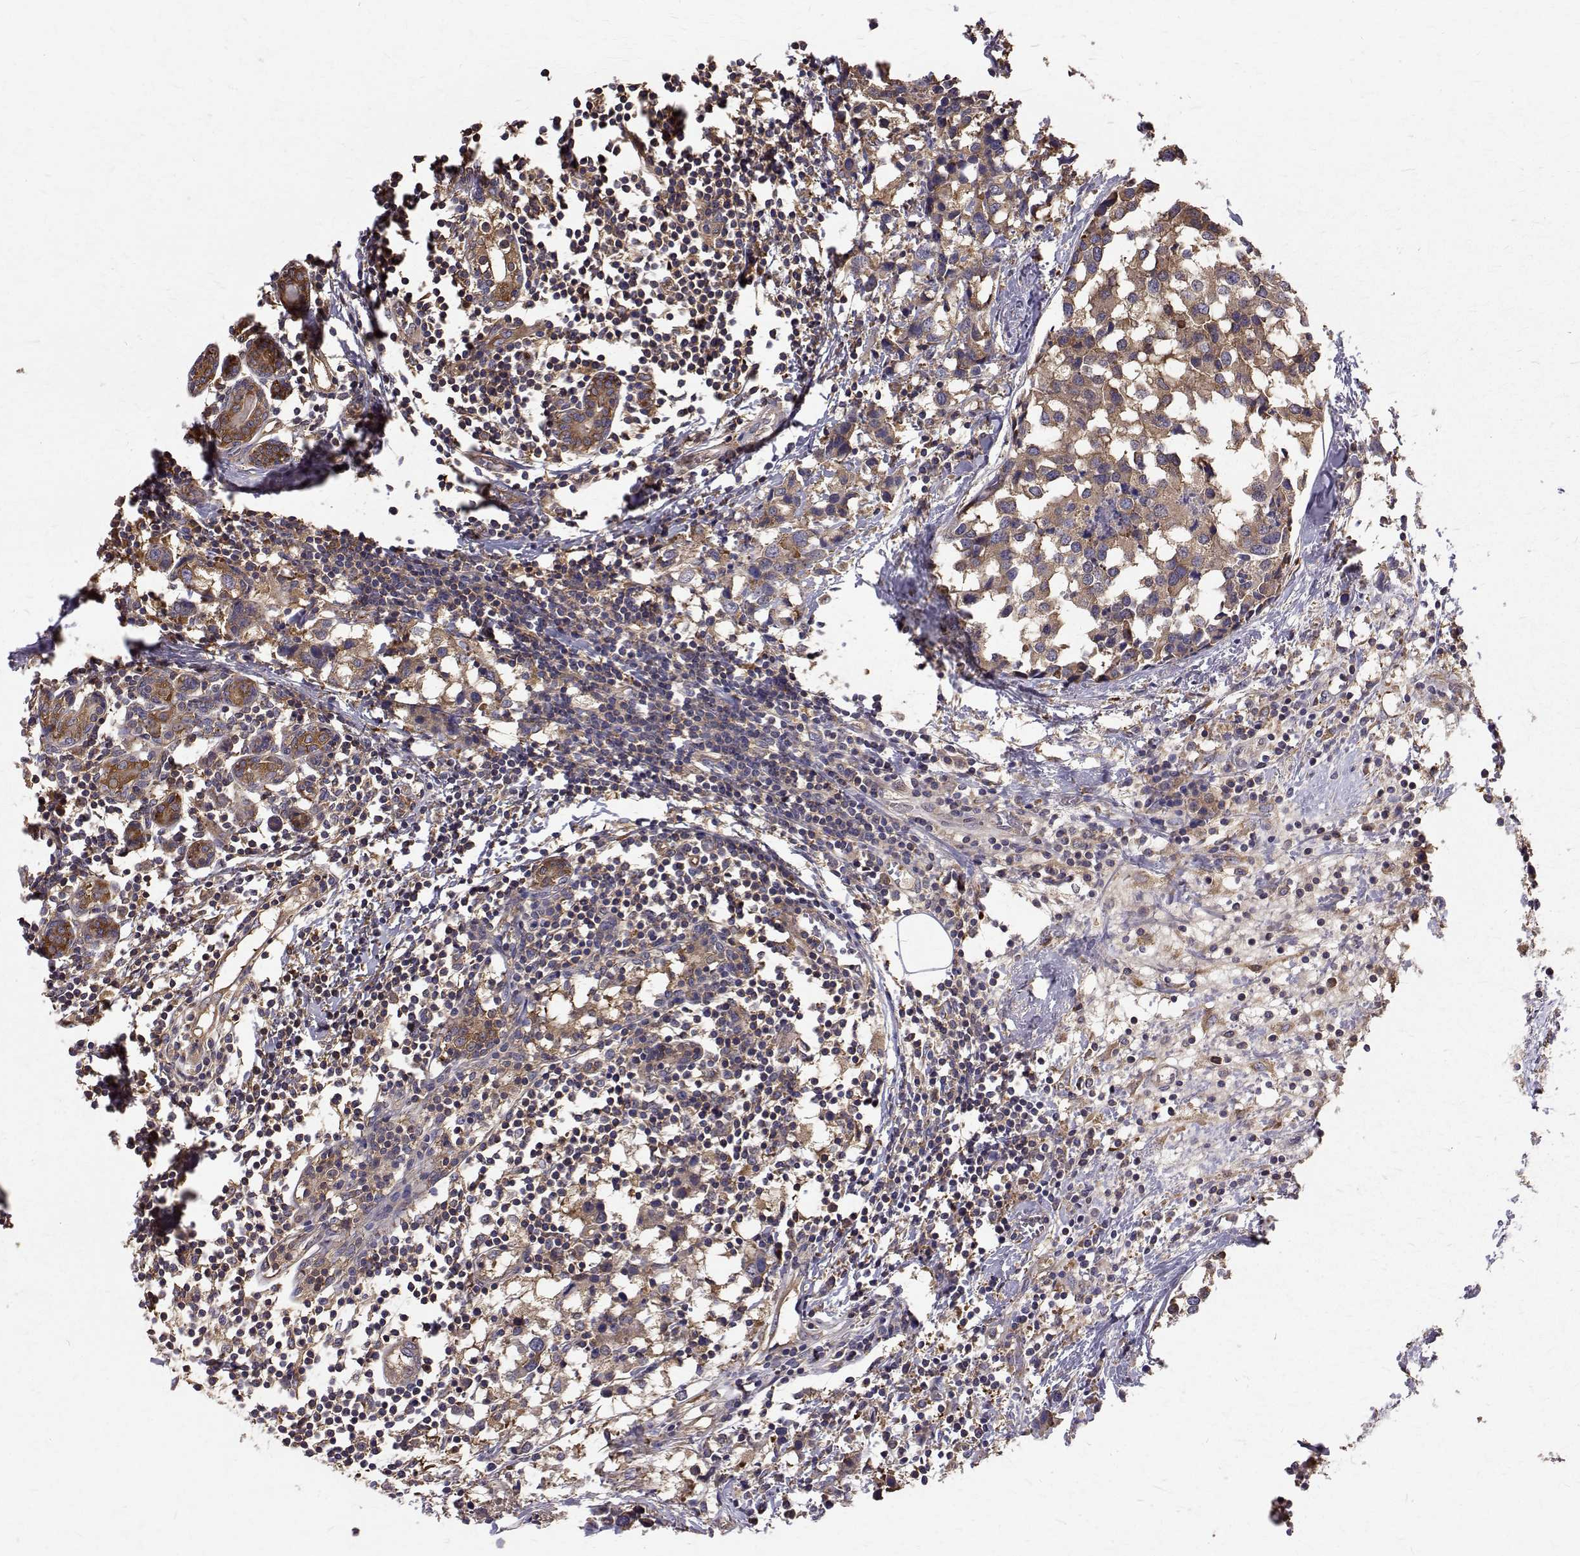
{"staining": {"intensity": "weak", "quantity": ">75%", "location": "cytoplasmic/membranous"}, "tissue": "breast cancer", "cell_type": "Tumor cells", "image_type": "cancer", "snomed": [{"axis": "morphology", "description": "Lobular carcinoma"}, {"axis": "topography", "description": "Breast"}], "caption": "This is an image of immunohistochemistry staining of breast cancer, which shows weak expression in the cytoplasmic/membranous of tumor cells.", "gene": "FARSB", "patient": {"sex": "female", "age": 59}}